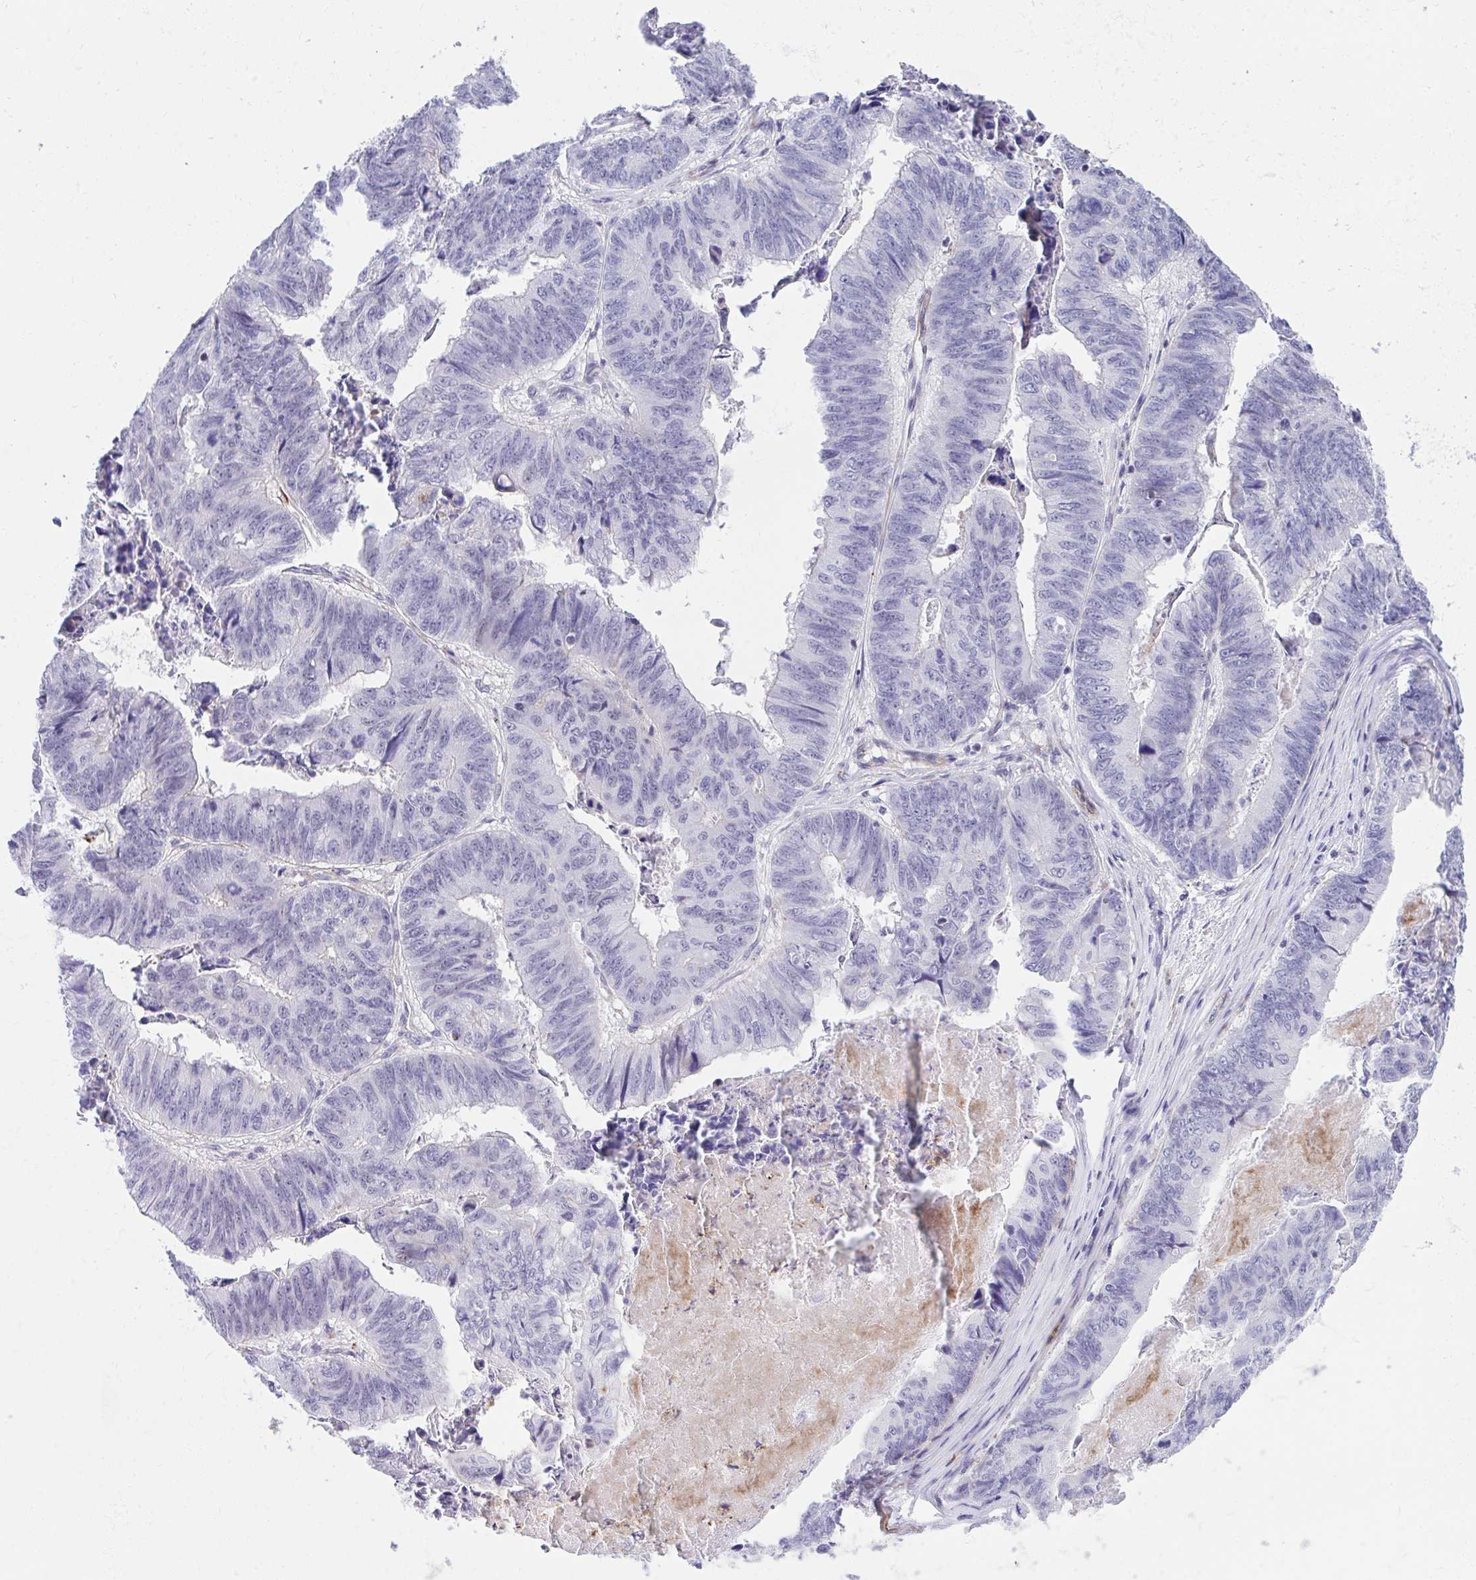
{"staining": {"intensity": "negative", "quantity": "none", "location": "none"}, "tissue": "stomach cancer", "cell_type": "Tumor cells", "image_type": "cancer", "snomed": [{"axis": "morphology", "description": "Adenocarcinoma, NOS"}, {"axis": "topography", "description": "Stomach, lower"}], "caption": "Tumor cells show no significant protein positivity in adenocarcinoma (stomach).", "gene": "CSTB", "patient": {"sex": "male", "age": 77}}